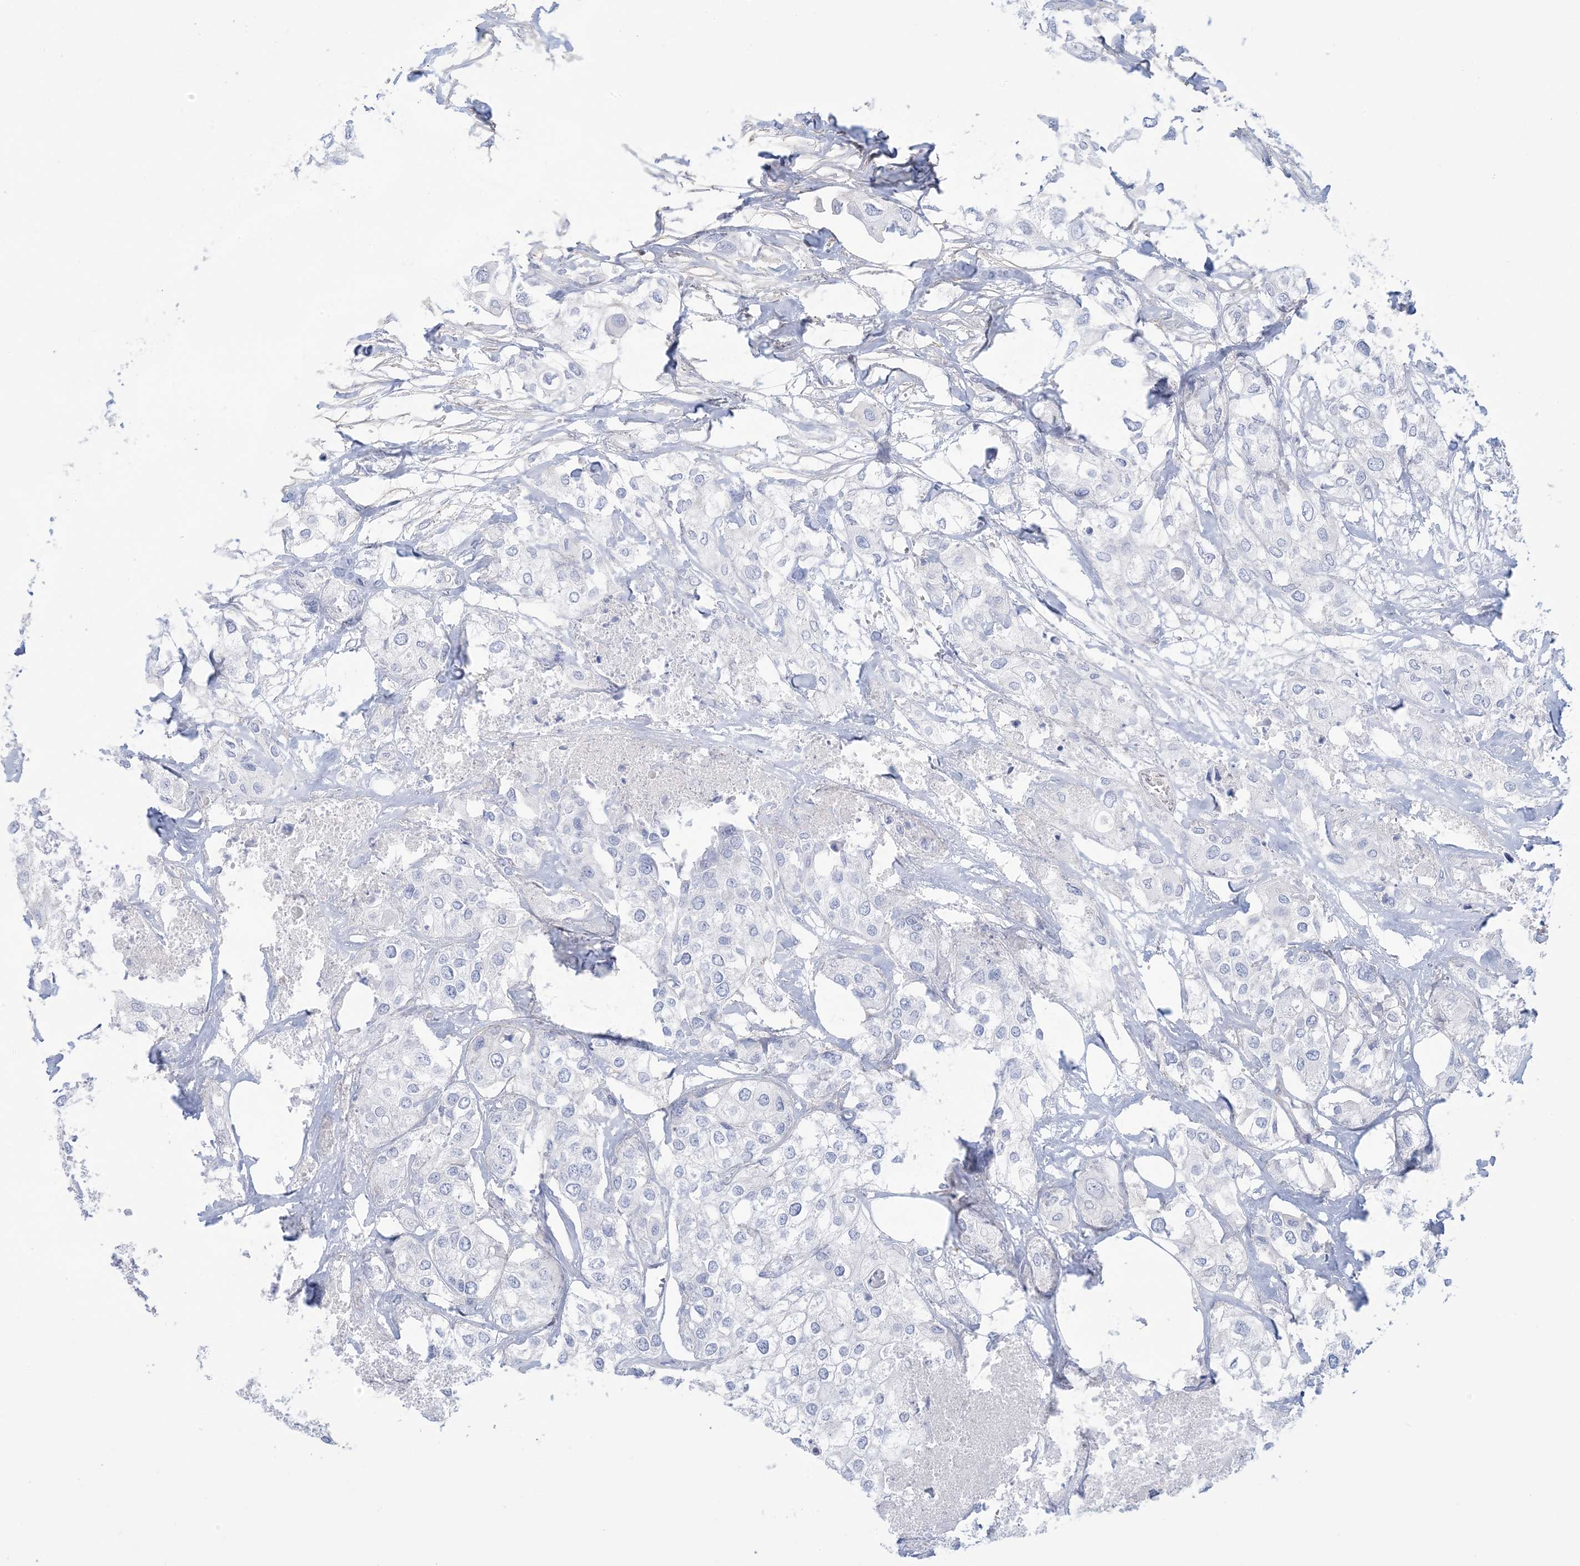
{"staining": {"intensity": "negative", "quantity": "none", "location": "none"}, "tissue": "urothelial cancer", "cell_type": "Tumor cells", "image_type": "cancer", "snomed": [{"axis": "morphology", "description": "Urothelial carcinoma, High grade"}, {"axis": "topography", "description": "Urinary bladder"}], "caption": "Urothelial carcinoma (high-grade) stained for a protein using immunohistochemistry (IHC) reveals no staining tumor cells.", "gene": "AGXT", "patient": {"sex": "male", "age": 64}}